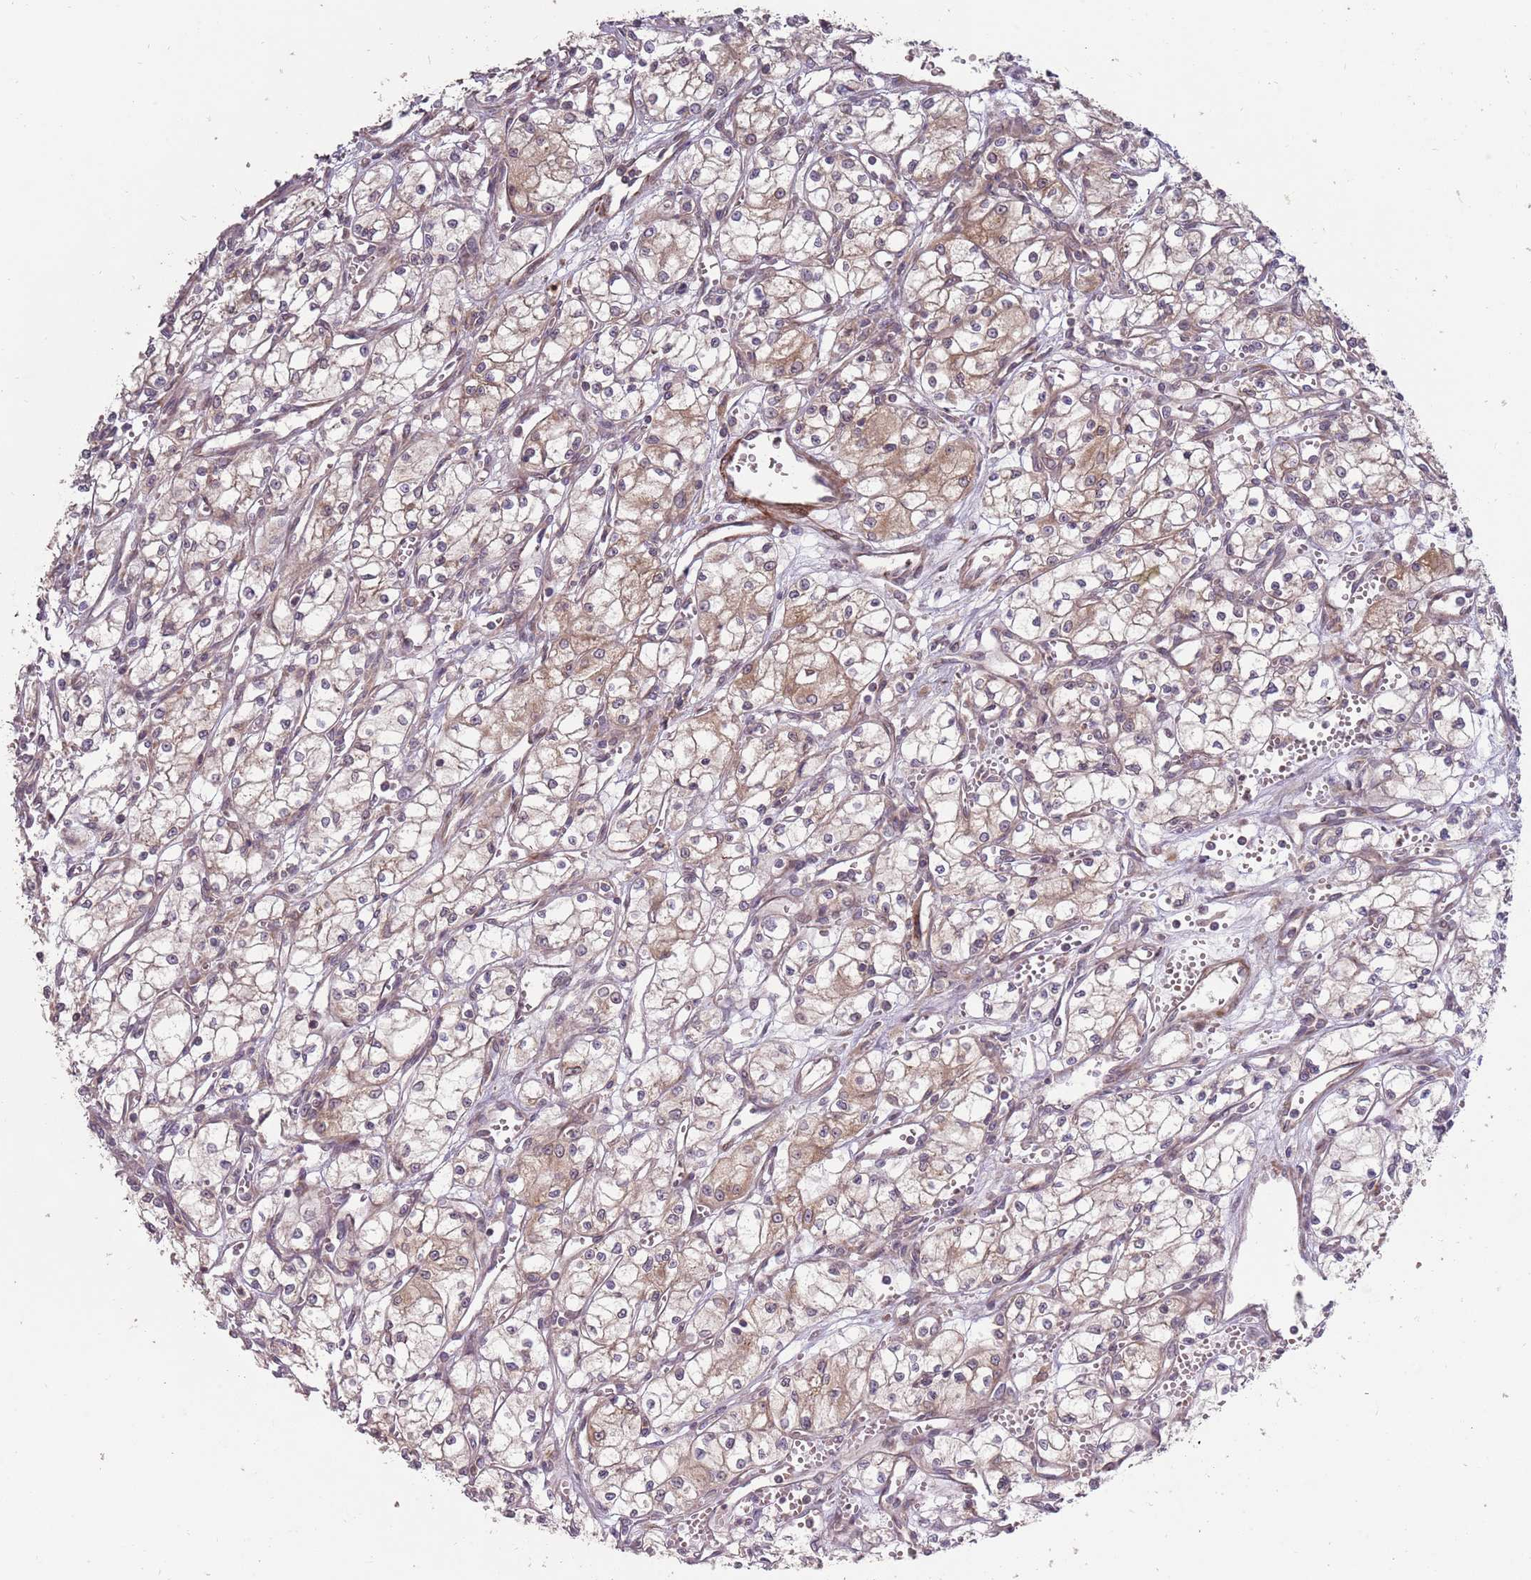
{"staining": {"intensity": "weak", "quantity": "25%-75%", "location": "cytoplasmic/membranous"}, "tissue": "renal cancer", "cell_type": "Tumor cells", "image_type": "cancer", "snomed": [{"axis": "morphology", "description": "Adenocarcinoma, NOS"}, {"axis": "topography", "description": "Kidney"}], "caption": "This micrograph shows renal cancer stained with IHC to label a protein in brown. The cytoplasmic/membranous of tumor cells show weak positivity for the protein. Nuclei are counter-stained blue.", "gene": "PLD6", "patient": {"sex": "male", "age": 59}}